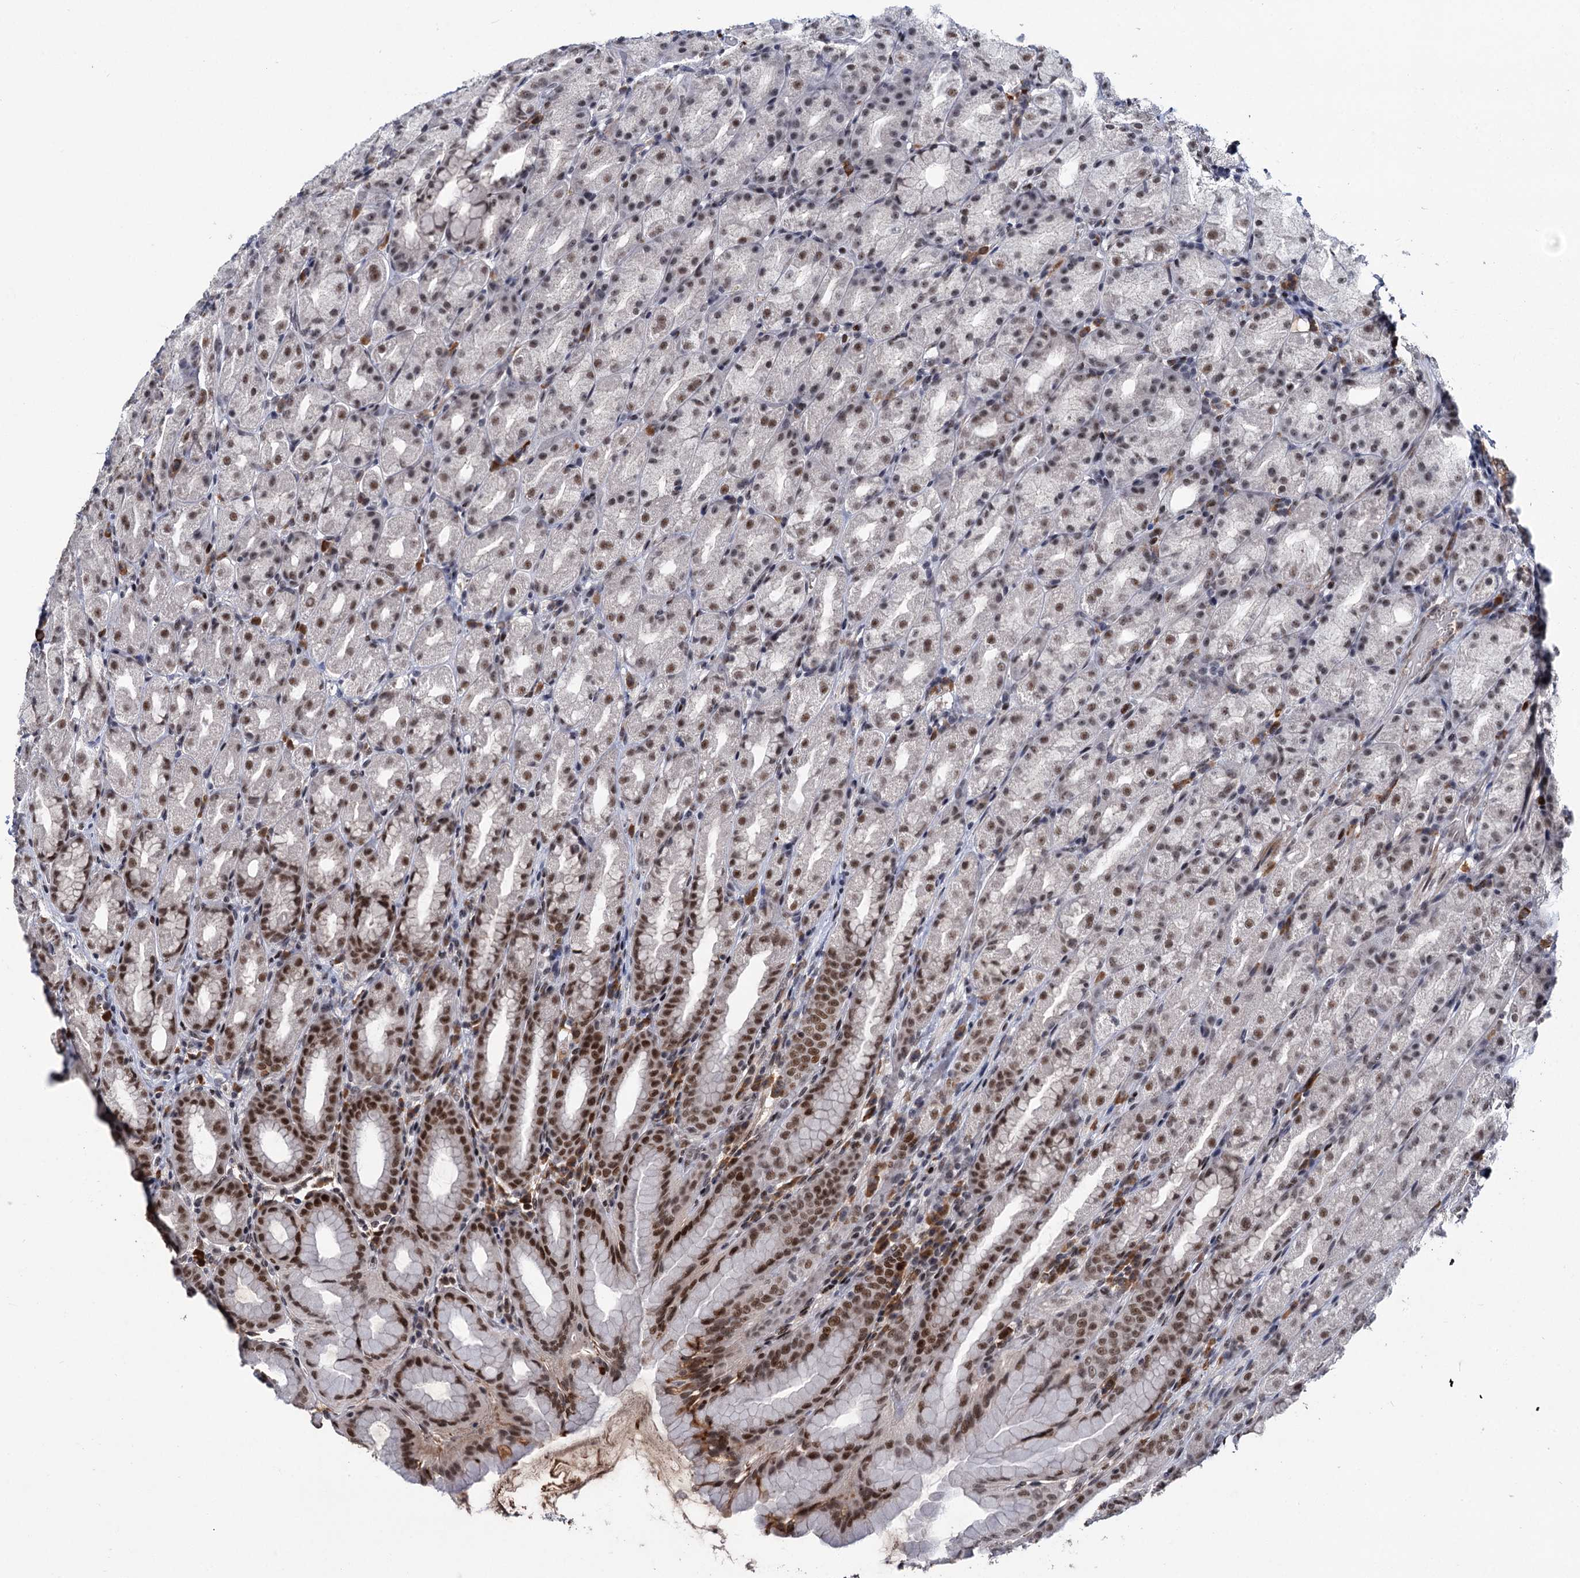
{"staining": {"intensity": "moderate", "quantity": ">75%", "location": "nuclear"}, "tissue": "stomach", "cell_type": "Glandular cells", "image_type": "normal", "snomed": [{"axis": "morphology", "description": "Normal tissue, NOS"}, {"axis": "topography", "description": "Stomach, upper"}], "caption": "Normal stomach was stained to show a protein in brown. There is medium levels of moderate nuclear expression in approximately >75% of glandular cells.", "gene": "ZCCHC10", "patient": {"sex": "male", "age": 68}}